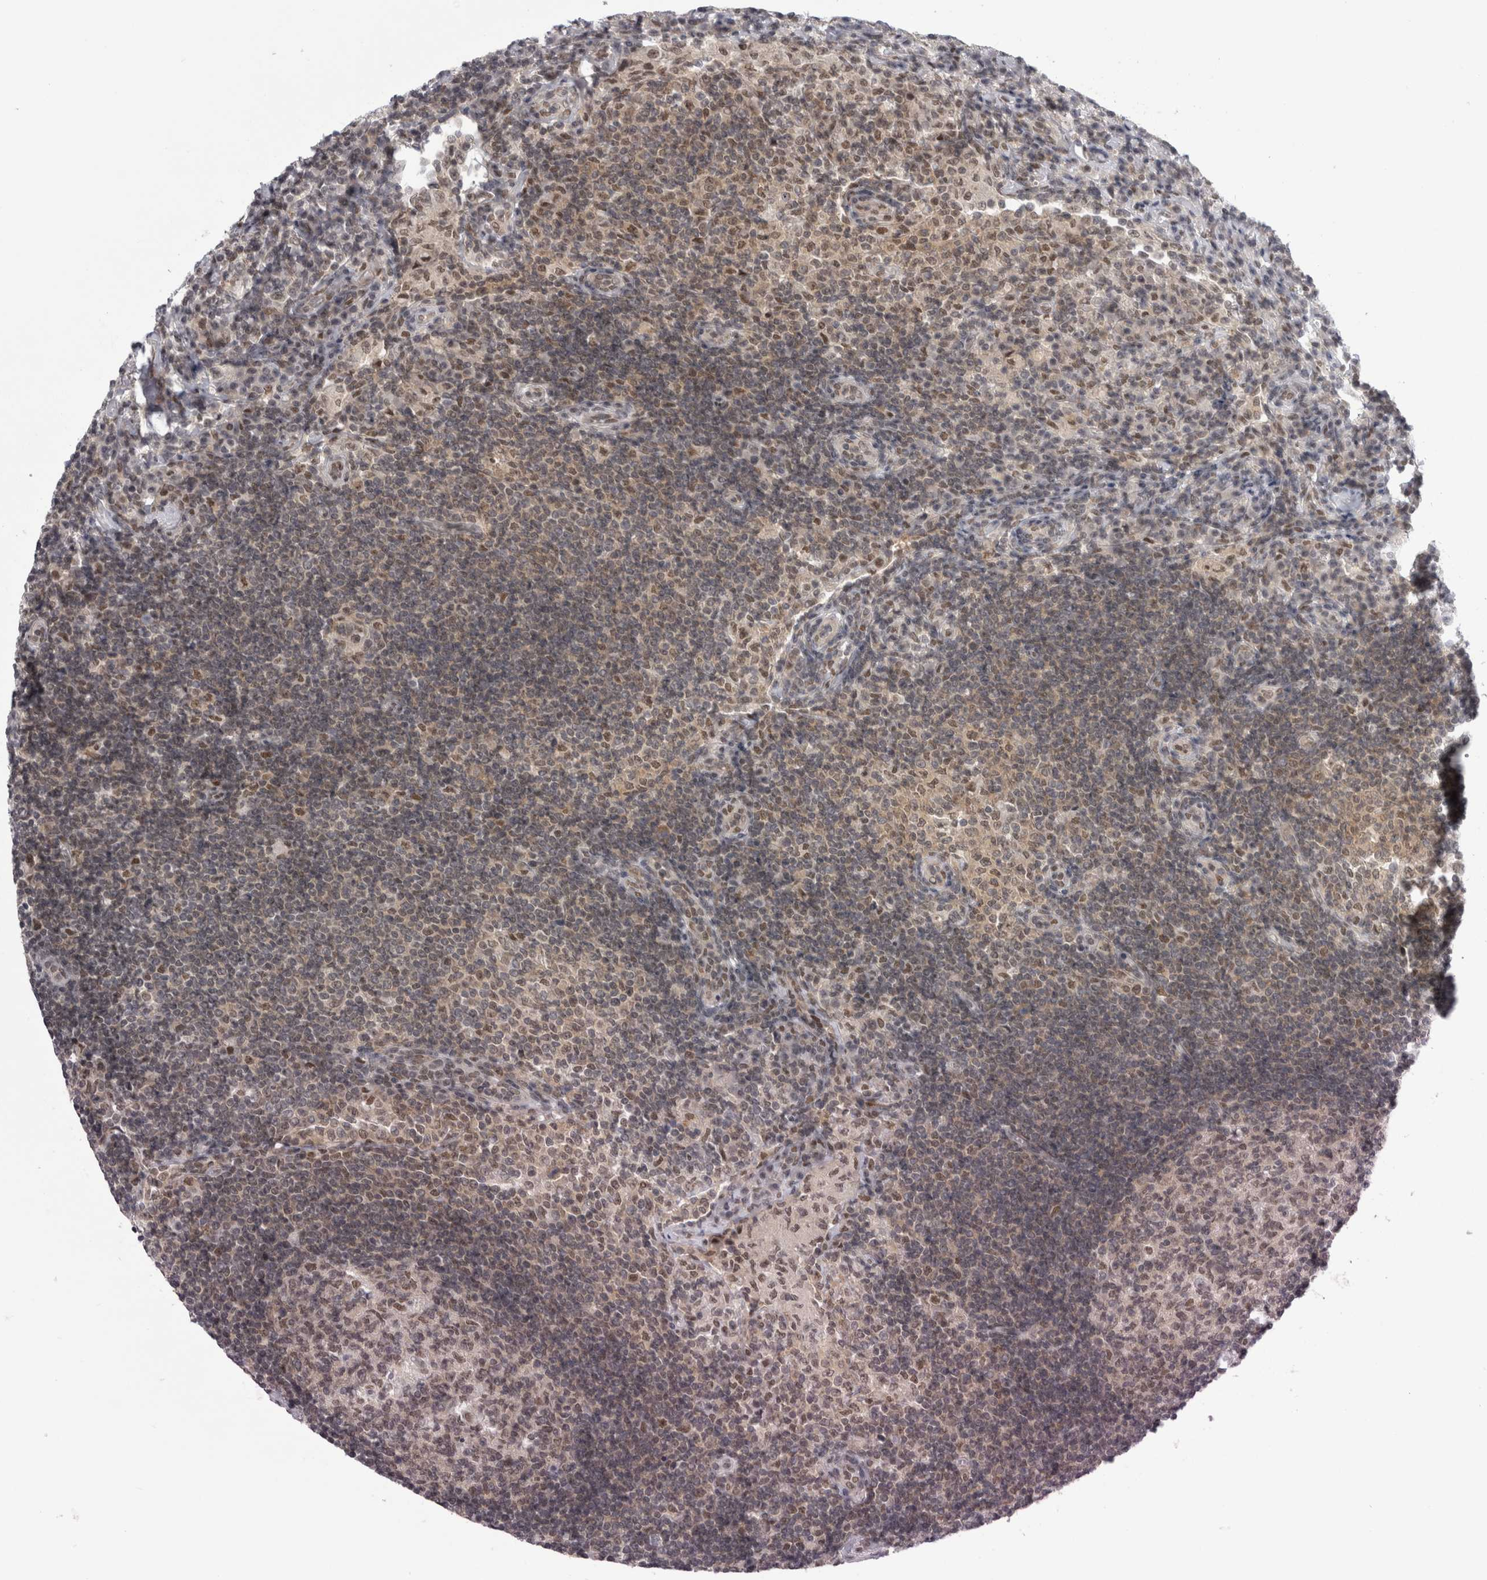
{"staining": {"intensity": "moderate", "quantity": ">75%", "location": "cytoplasmic/membranous,nuclear"}, "tissue": "lymph node", "cell_type": "Germinal center cells", "image_type": "normal", "snomed": [{"axis": "morphology", "description": "Normal tissue, NOS"}, {"axis": "topography", "description": "Lymph node"}], "caption": "A high-resolution photomicrograph shows immunohistochemistry staining of normal lymph node, which reveals moderate cytoplasmic/membranous,nuclear positivity in approximately >75% of germinal center cells. (brown staining indicates protein expression, while blue staining denotes nuclei).", "gene": "PSMB2", "patient": {"sex": "female", "age": 53}}